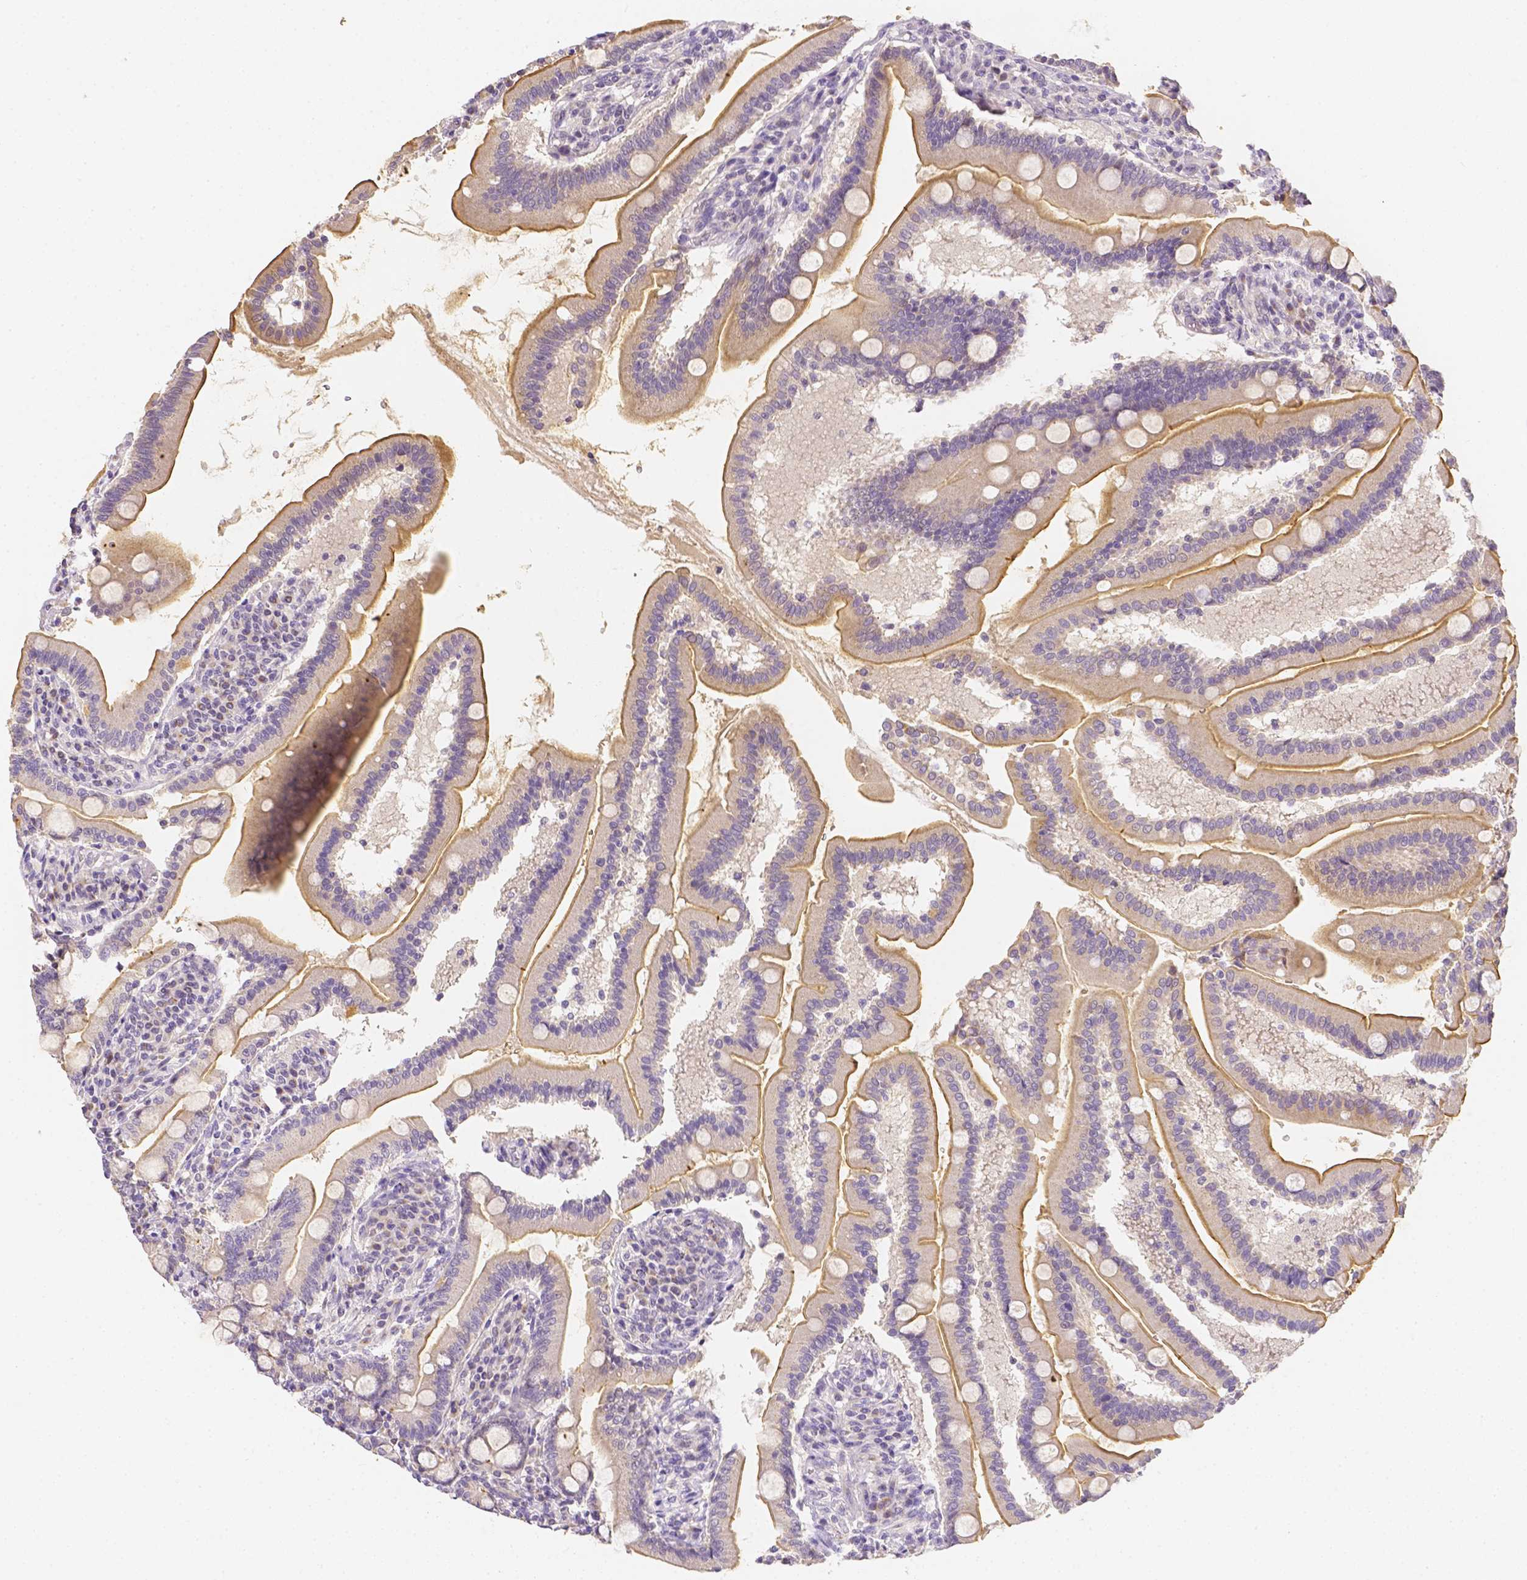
{"staining": {"intensity": "moderate", "quantity": "25%-75%", "location": "cytoplasmic/membranous"}, "tissue": "duodenum", "cell_type": "Glandular cells", "image_type": "normal", "snomed": [{"axis": "morphology", "description": "Normal tissue, NOS"}, {"axis": "topography", "description": "Duodenum"}], "caption": "Moderate cytoplasmic/membranous protein expression is identified in about 25%-75% of glandular cells in duodenum.", "gene": "C10orf67", "patient": {"sex": "female", "age": 67}}